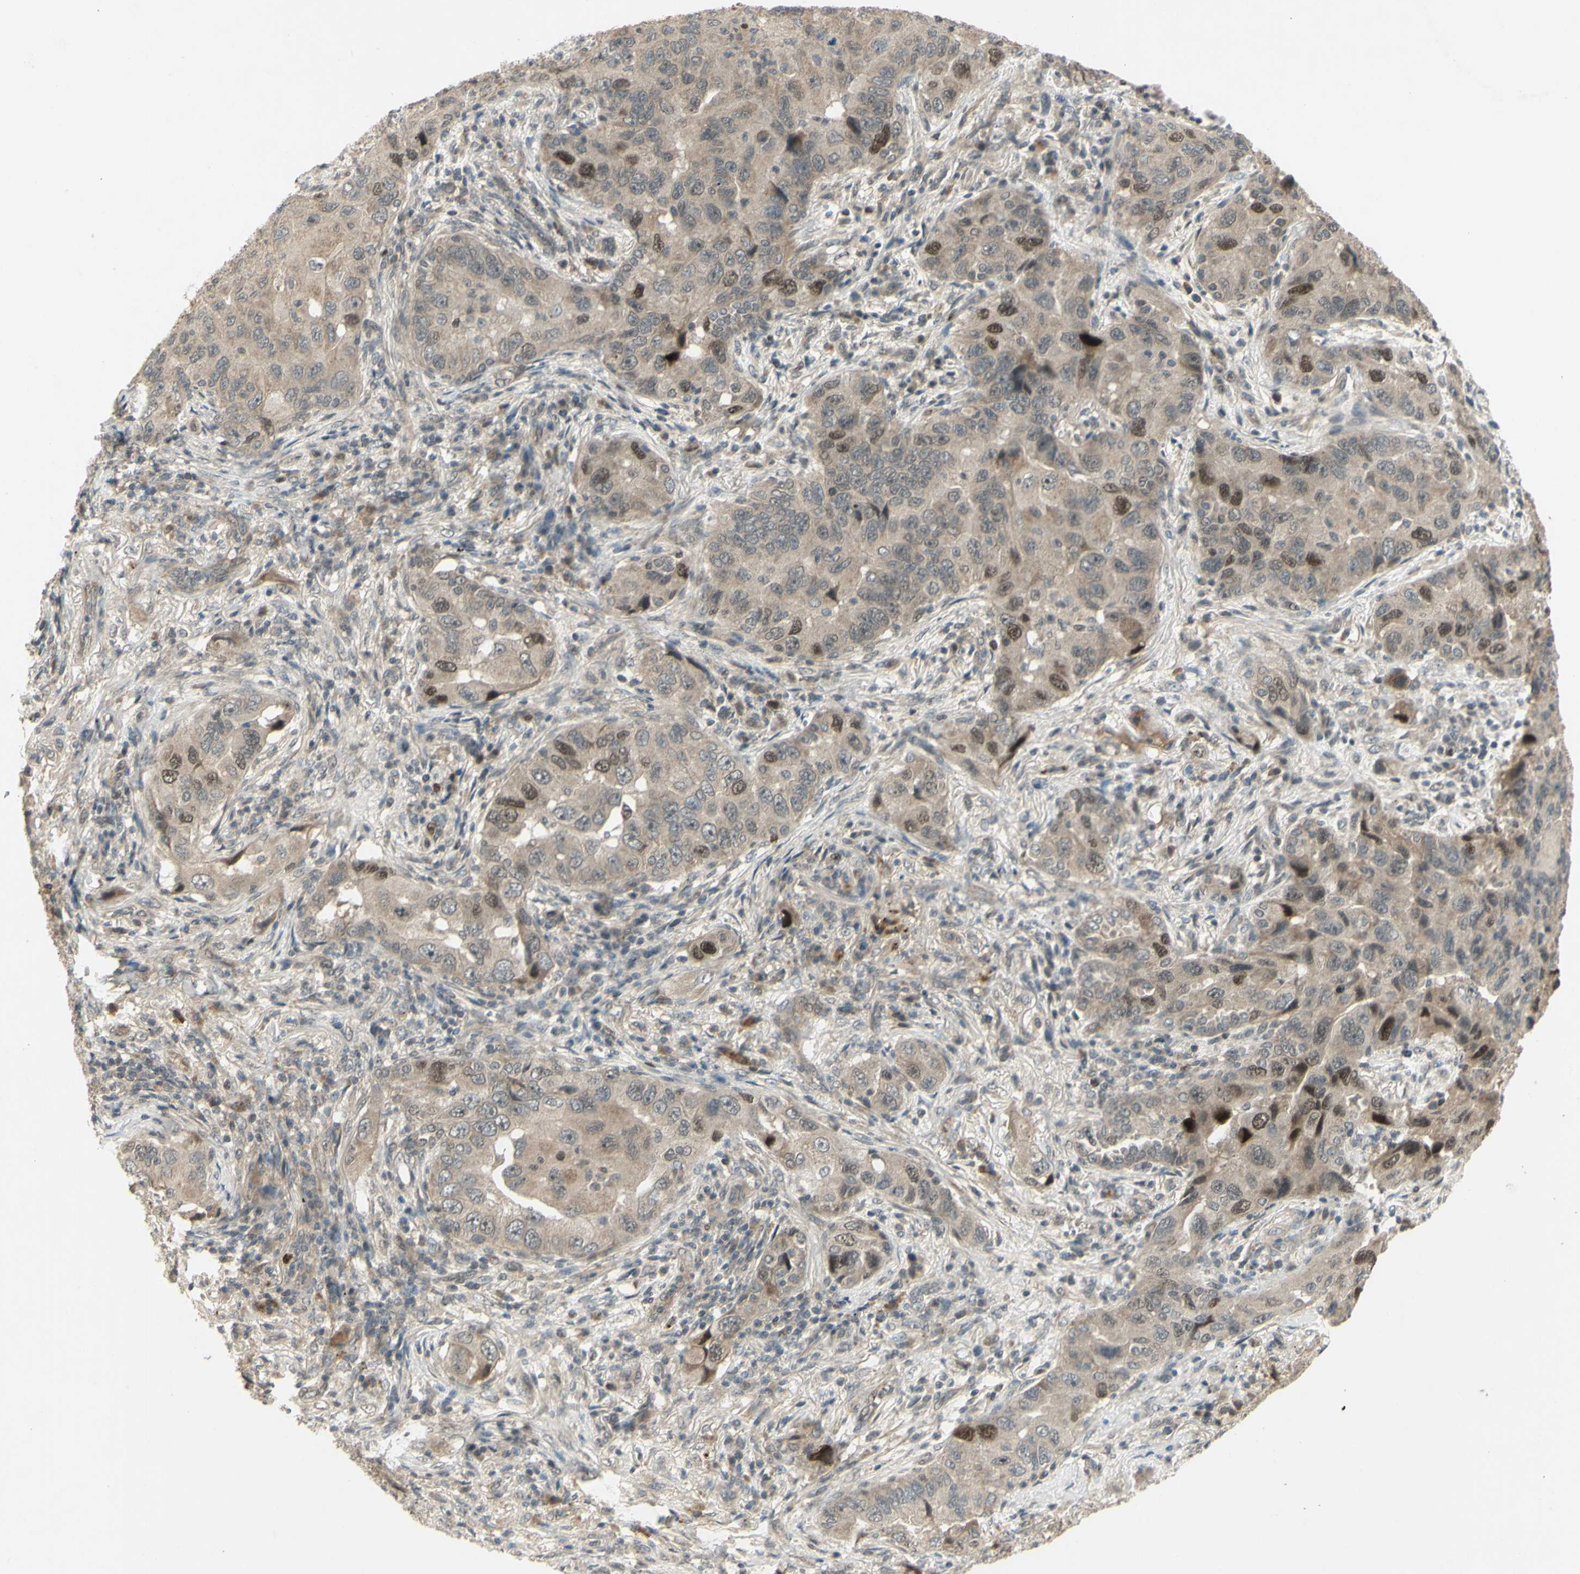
{"staining": {"intensity": "moderate", "quantity": "<25%", "location": "nuclear"}, "tissue": "lung cancer", "cell_type": "Tumor cells", "image_type": "cancer", "snomed": [{"axis": "morphology", "description": "Adenocarcinoma, NOS"}, {"axis": "topography", "description": "Lung"}], "caption": "This histopathology image displays immunohistochemistry (IHC) staining of lung cancer (adenocarcinoma), with low moderate nuclear staining in approximately <25% of tumor cells.", "gene": "RAD18", "patient": {"sex": "female", "age": 65}}